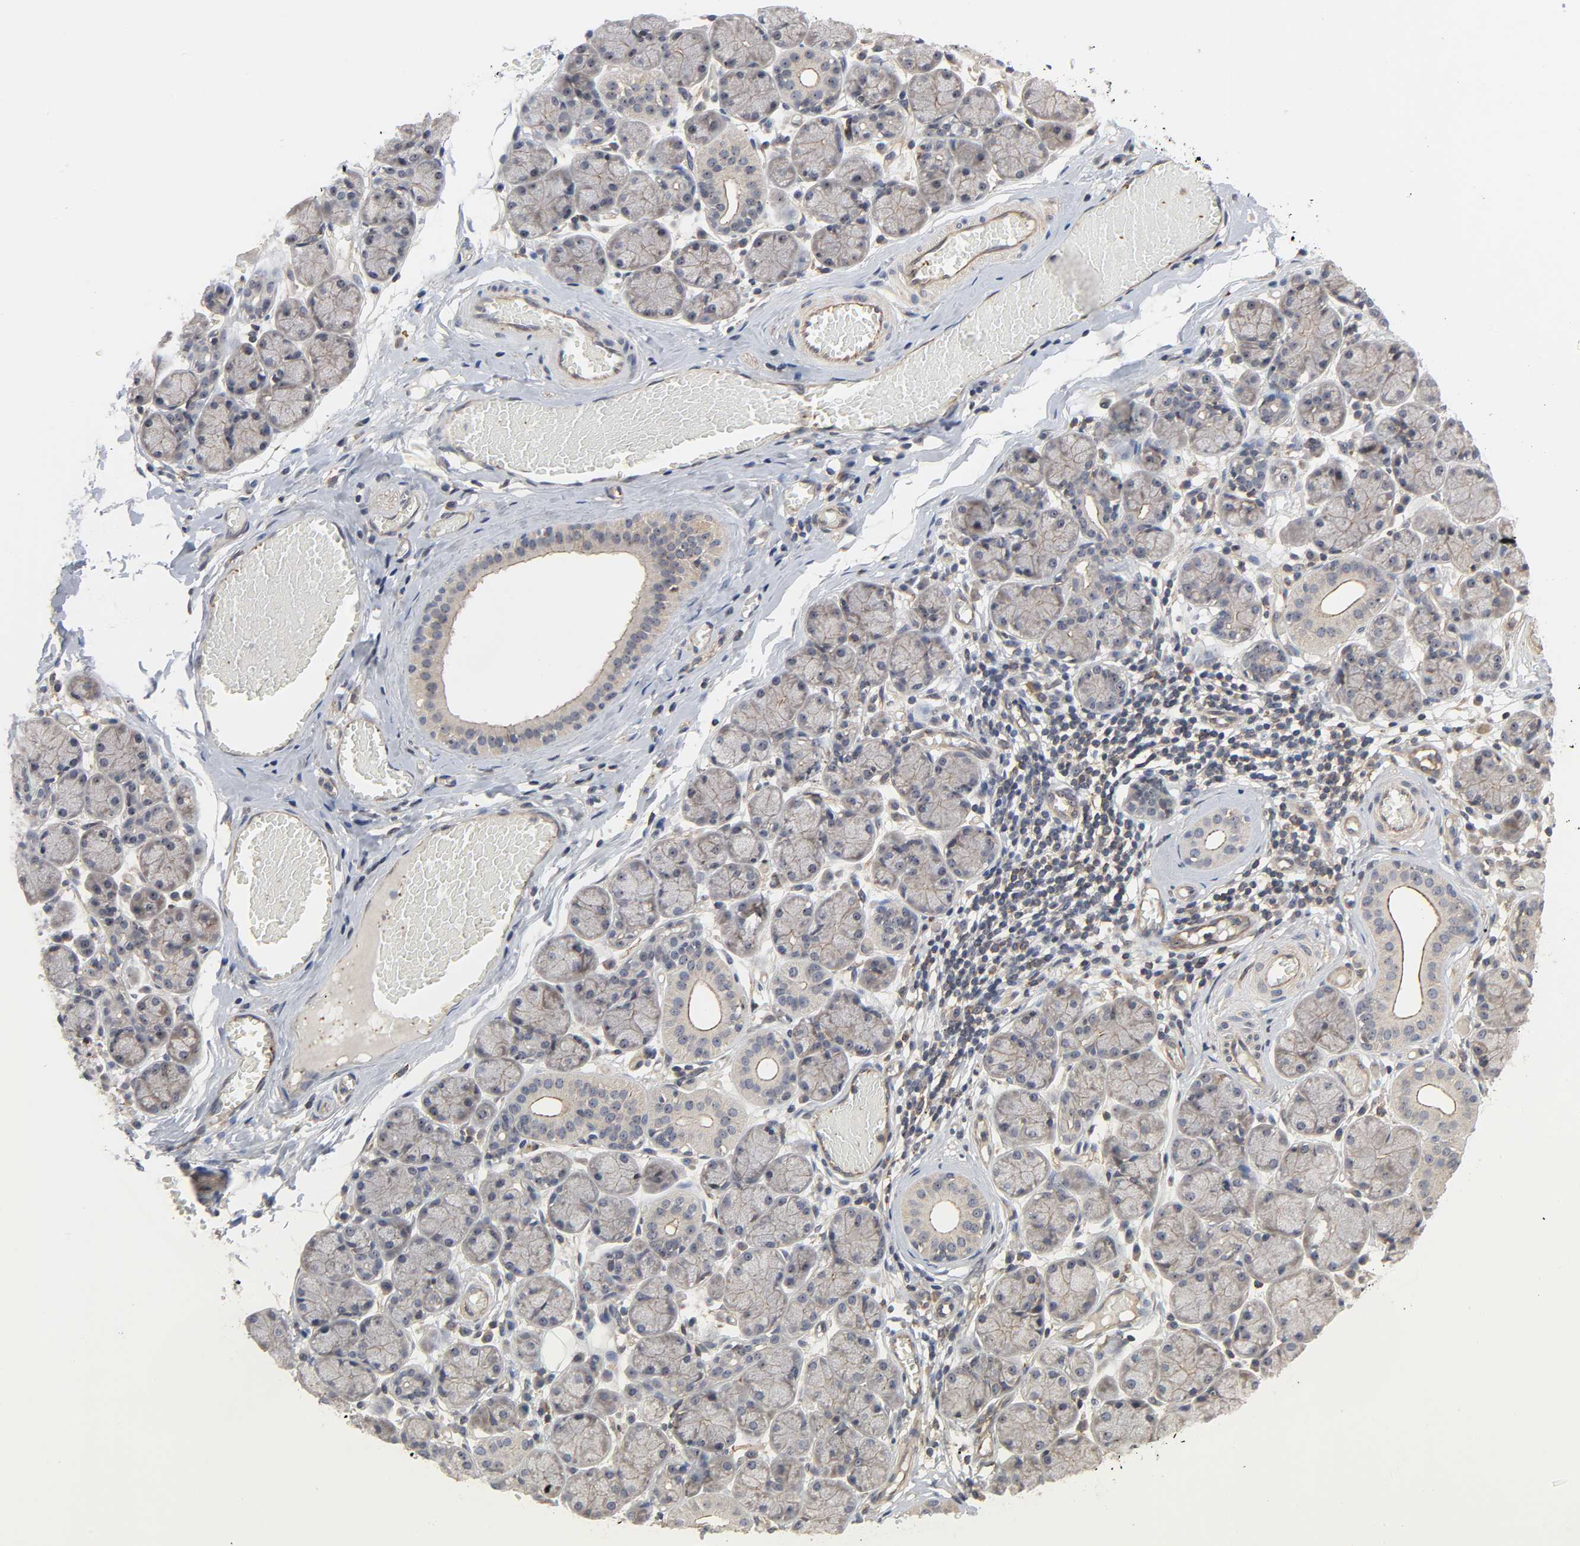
{"staining": {"intensity": "weak", "quantity": "25%-75%", "location": "cytoplasmic/membranous,nuclear"}, "tissue": "salivary gland", "cell_type": "Glandular cells", "image_type": "normal", "snomed": [{"axis": "morphology", "description": "Normal tissue, NOS"}, {"axis": "topography", "description": "Salivary gland"}], "caption": "Protein staining reveals weak cytoplasmic/membranous,nuclear positivity in approximately 25%-75% of glandular cells in benign salivary gland. (DAB IHC, brown staining for protein, blue staining for nuclei).", "gene": "DDX10", "patient": {"sex": "female", "age": 24}}